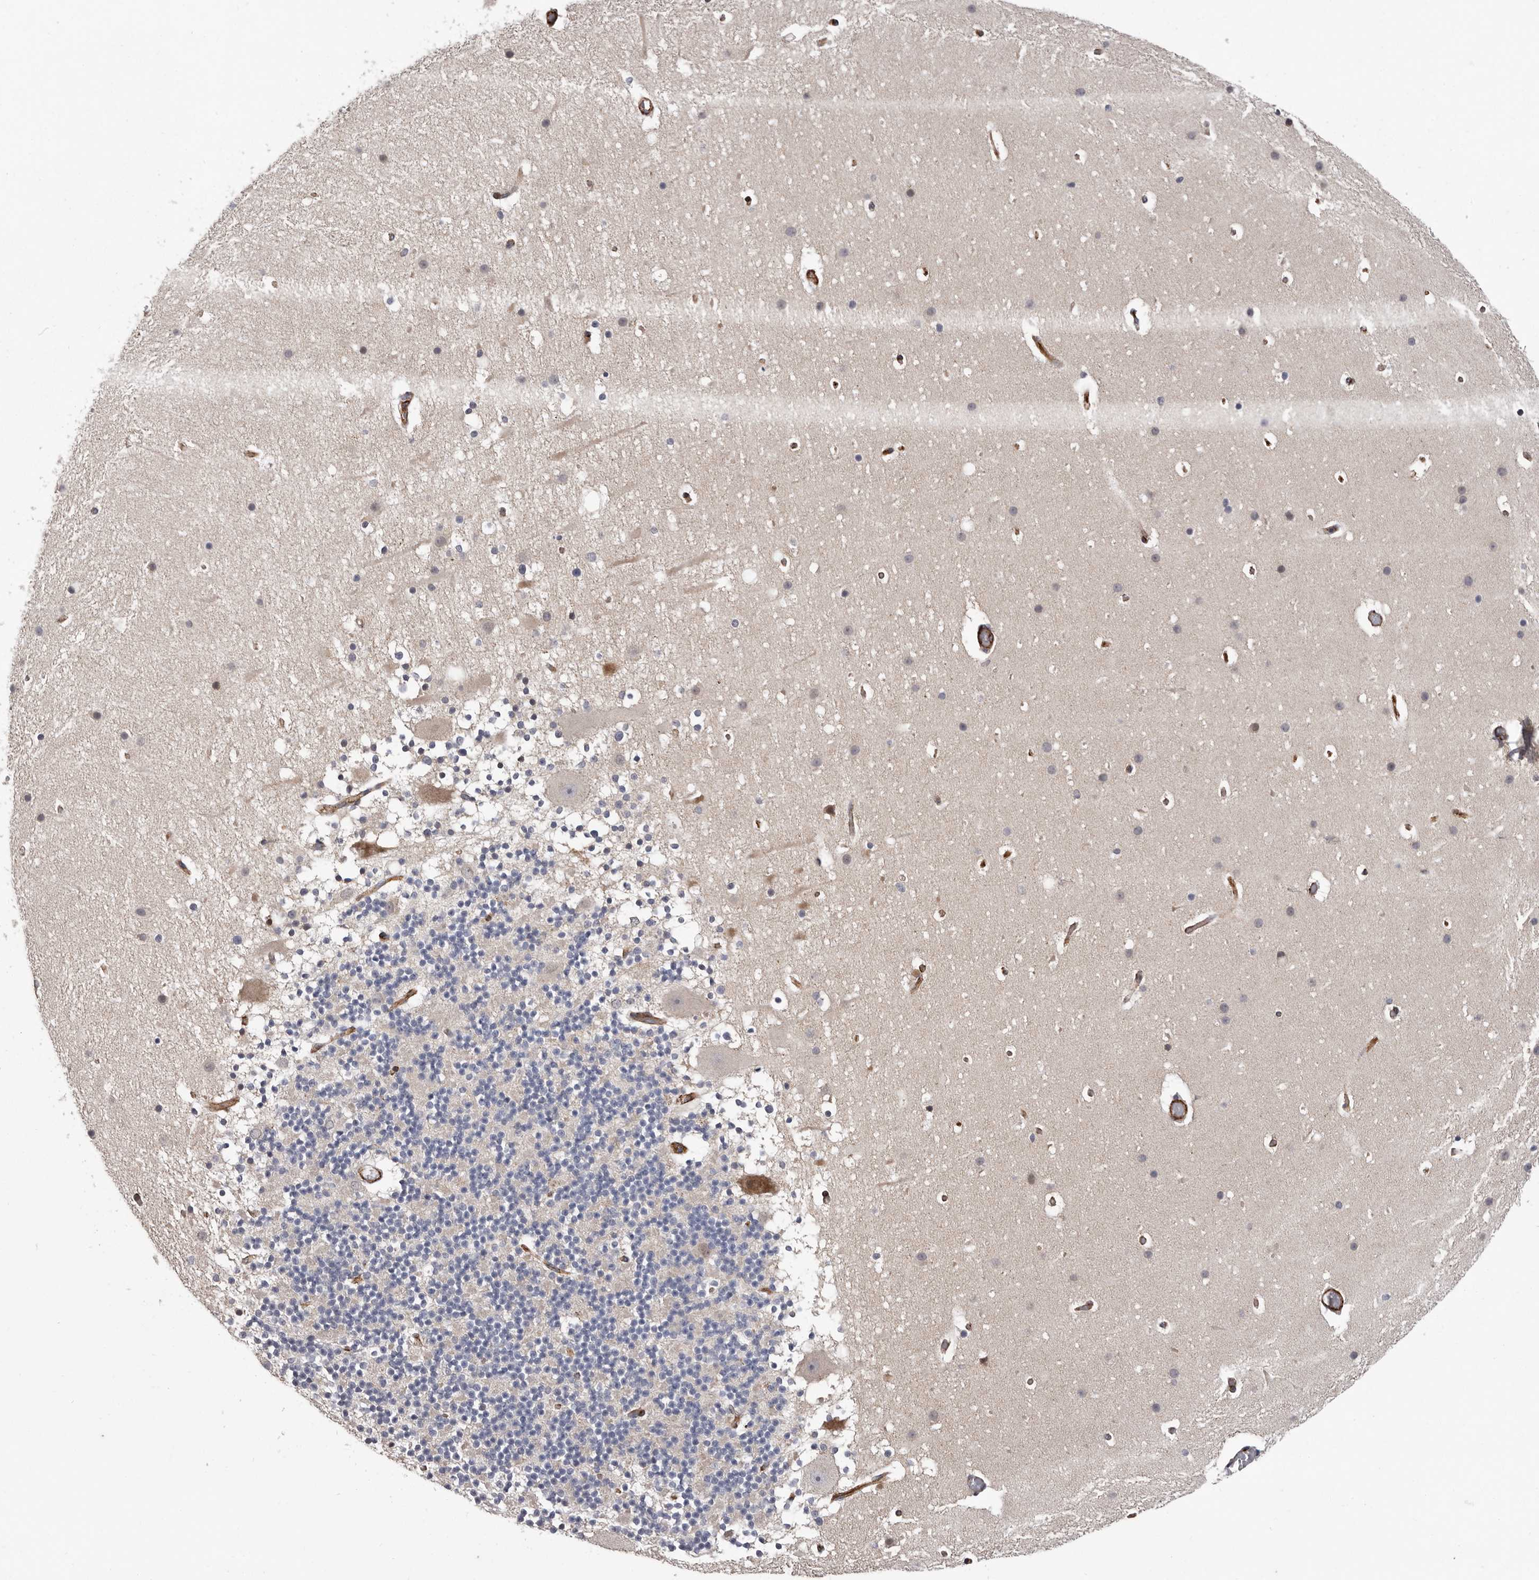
{"staining": {"intensity": "negative", "quantity": "none", "location": "none"}, "tissue": "cerebellum", "cell_type": "Cells in granular layer", "image_type": "normal", "snomed": [{"axis": "morphology", "description": "Normal tissue, NOS"}, {"axis": "topography", "description": "Cerebellum"}], "caption": "Immunohistochemical staining of normal human cerebellum demonstrates no significant staining in cells in granular layer.", "gene": "ATXN3L", "patient": {"sex": "male", "age": 57}}